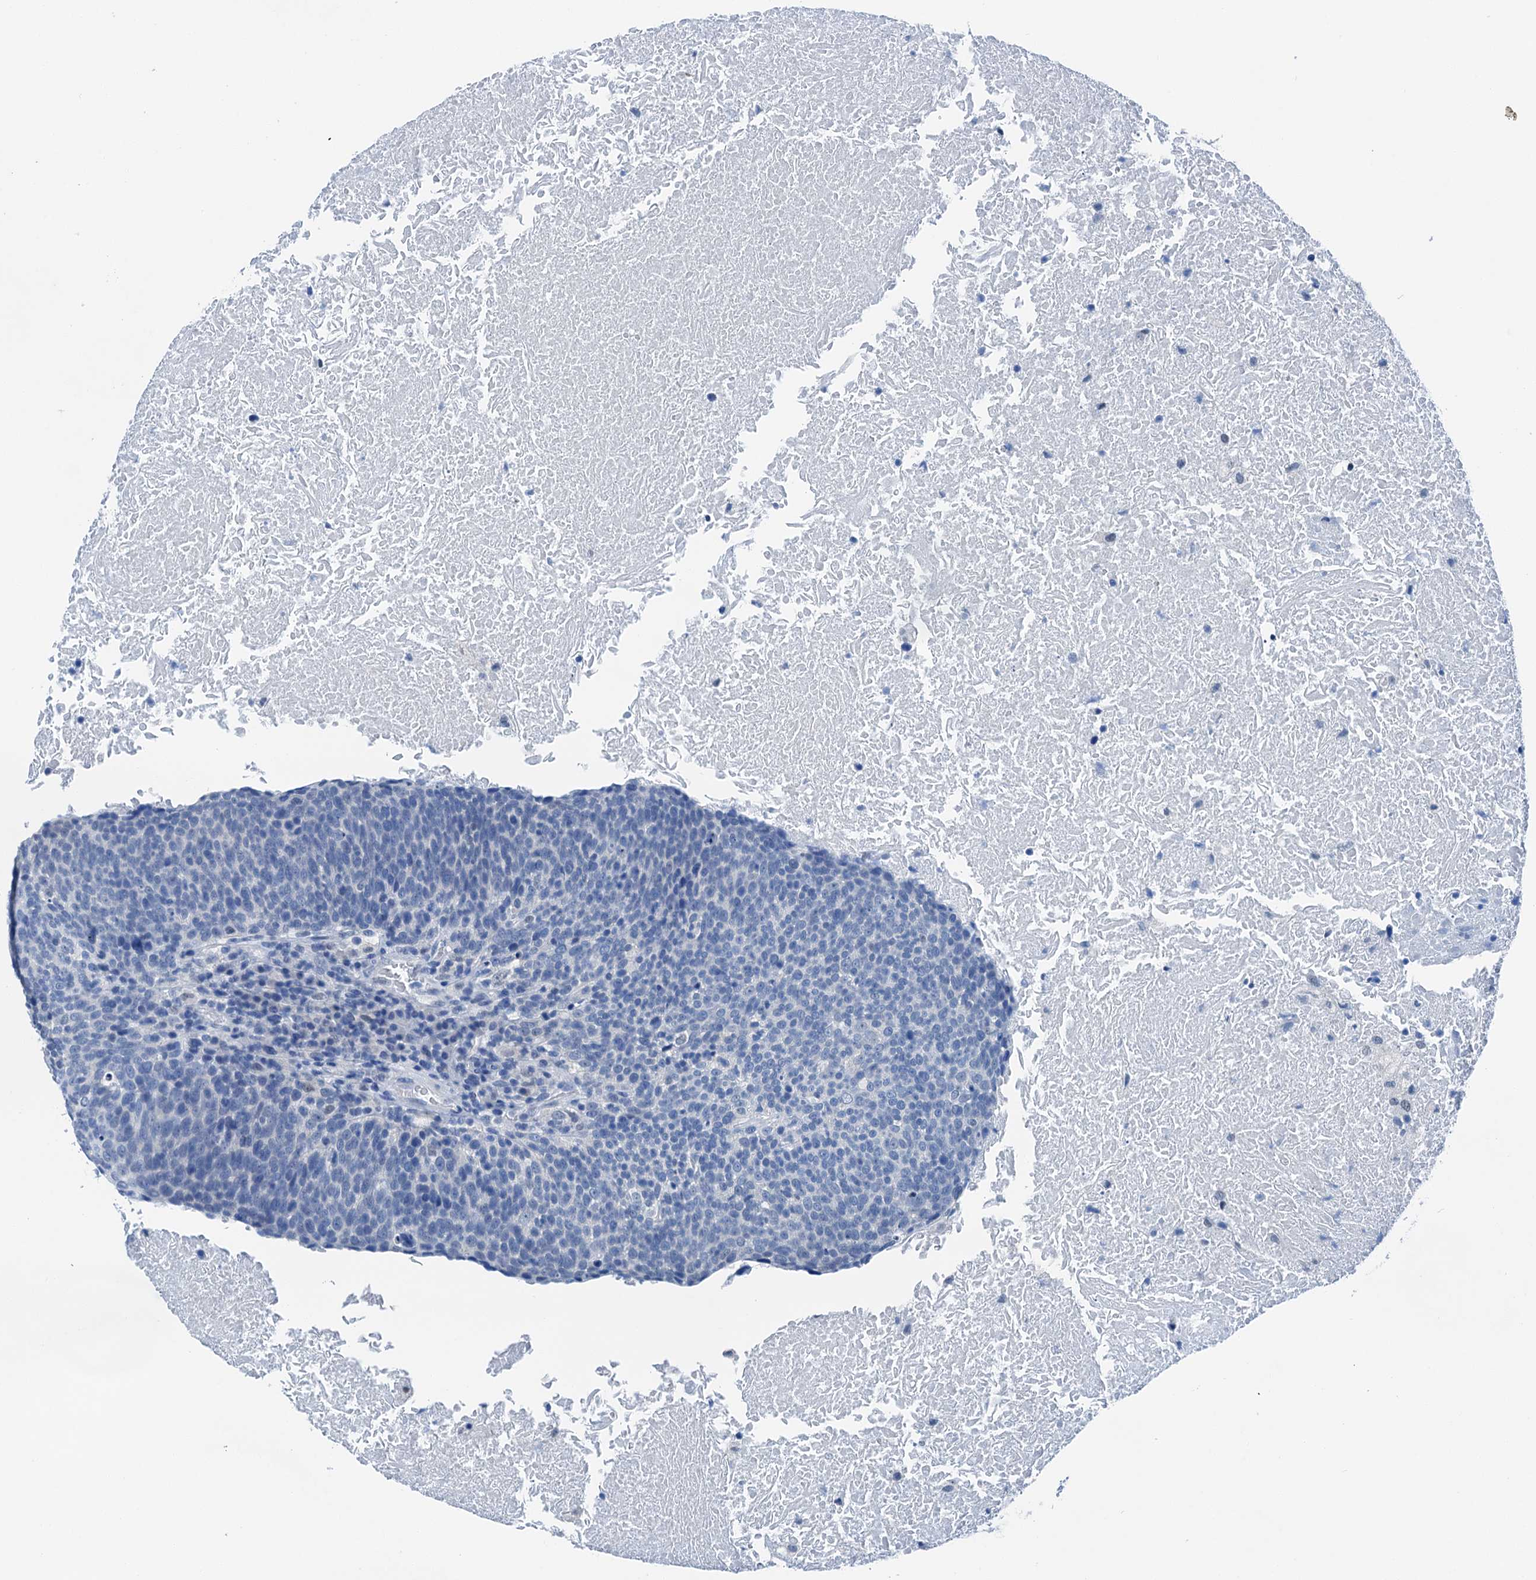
{"staining": {"intensity": "negative", "quantity": "none", "location": "none"}, "tissue": "head and neck cancer", "cell_type": "Tumor cells", "image_type": "cancer", "snomed": [{"axis": "morphology", "description": "Squamous cell carcinoma, NOS"}, {"axis": "morphology", "description": "Squamous cell carcinoma, metastatic, NOS"}, {"axis": "topography", "description": "Lymph node"}, {"axis": "topography", "description": "Head-Neck"}], "caption": "Head and neck cancer stained for a protein using immunohistochemistry demonstrates no expression tumor cells.", "gene": "CBLN3", "patient": {"sex": "male", "age": 62}}